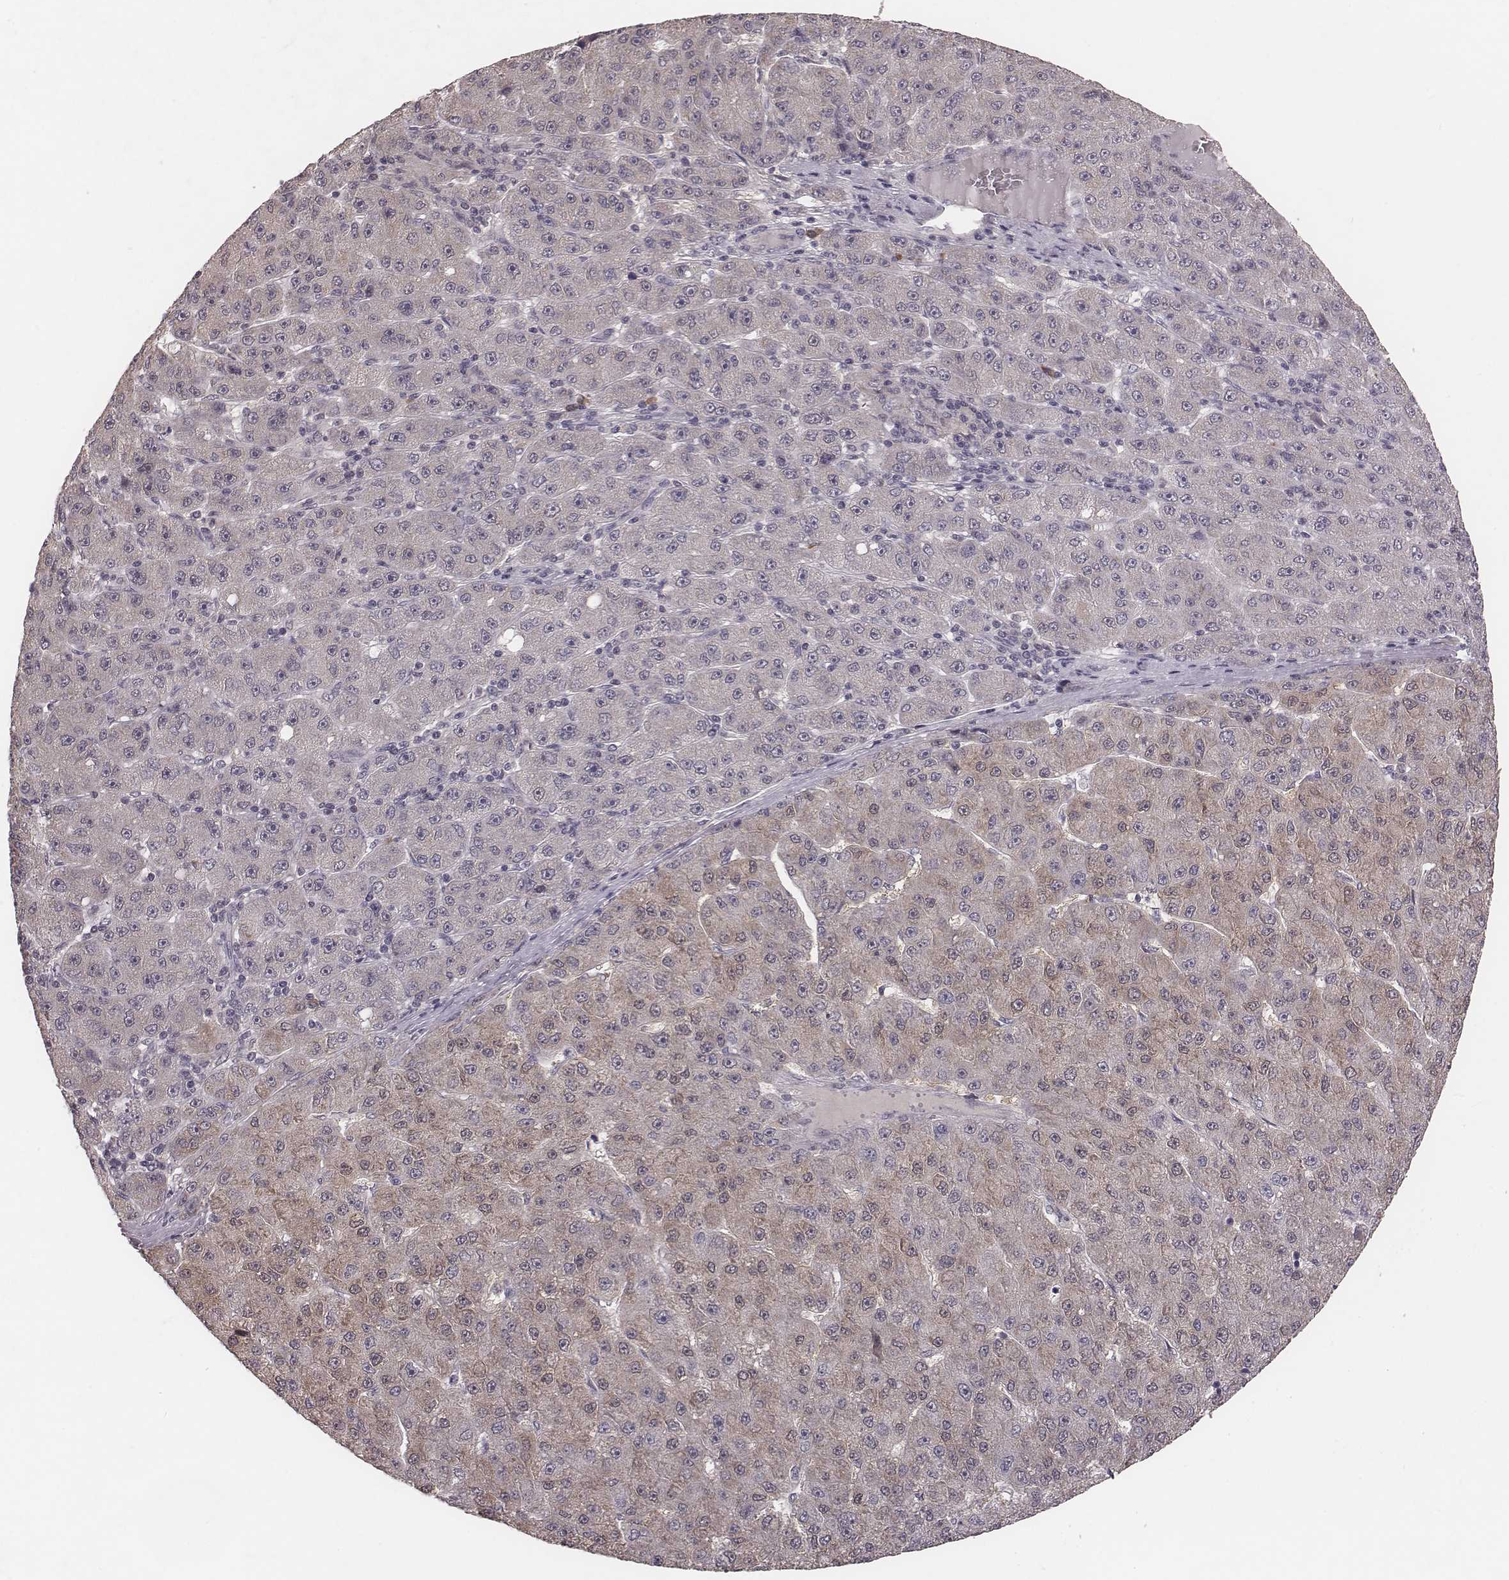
{"staining": {"intensity": "weak", "quantity": "25%-75%", "location": "cytoplasmic/membranous"}, "tissue": "liver cancer", "cell_type": "Tumor cells", "image_type": "cancer", "snomed": [{"axis": "morphology", "description": "Carcinoma, Hepatocellular, NOS"}, {"axis": "topography", "description": "Liver"}], "caption": "DAB immunohistochemical staining of hepatocellular carcinoma (liver) shows weak cytoplasmic/membranous protein expression in approximately 25%-75% of tumor cells.", "gene": "P2RX5", "patient": {"sex": "male", "age": 67}}